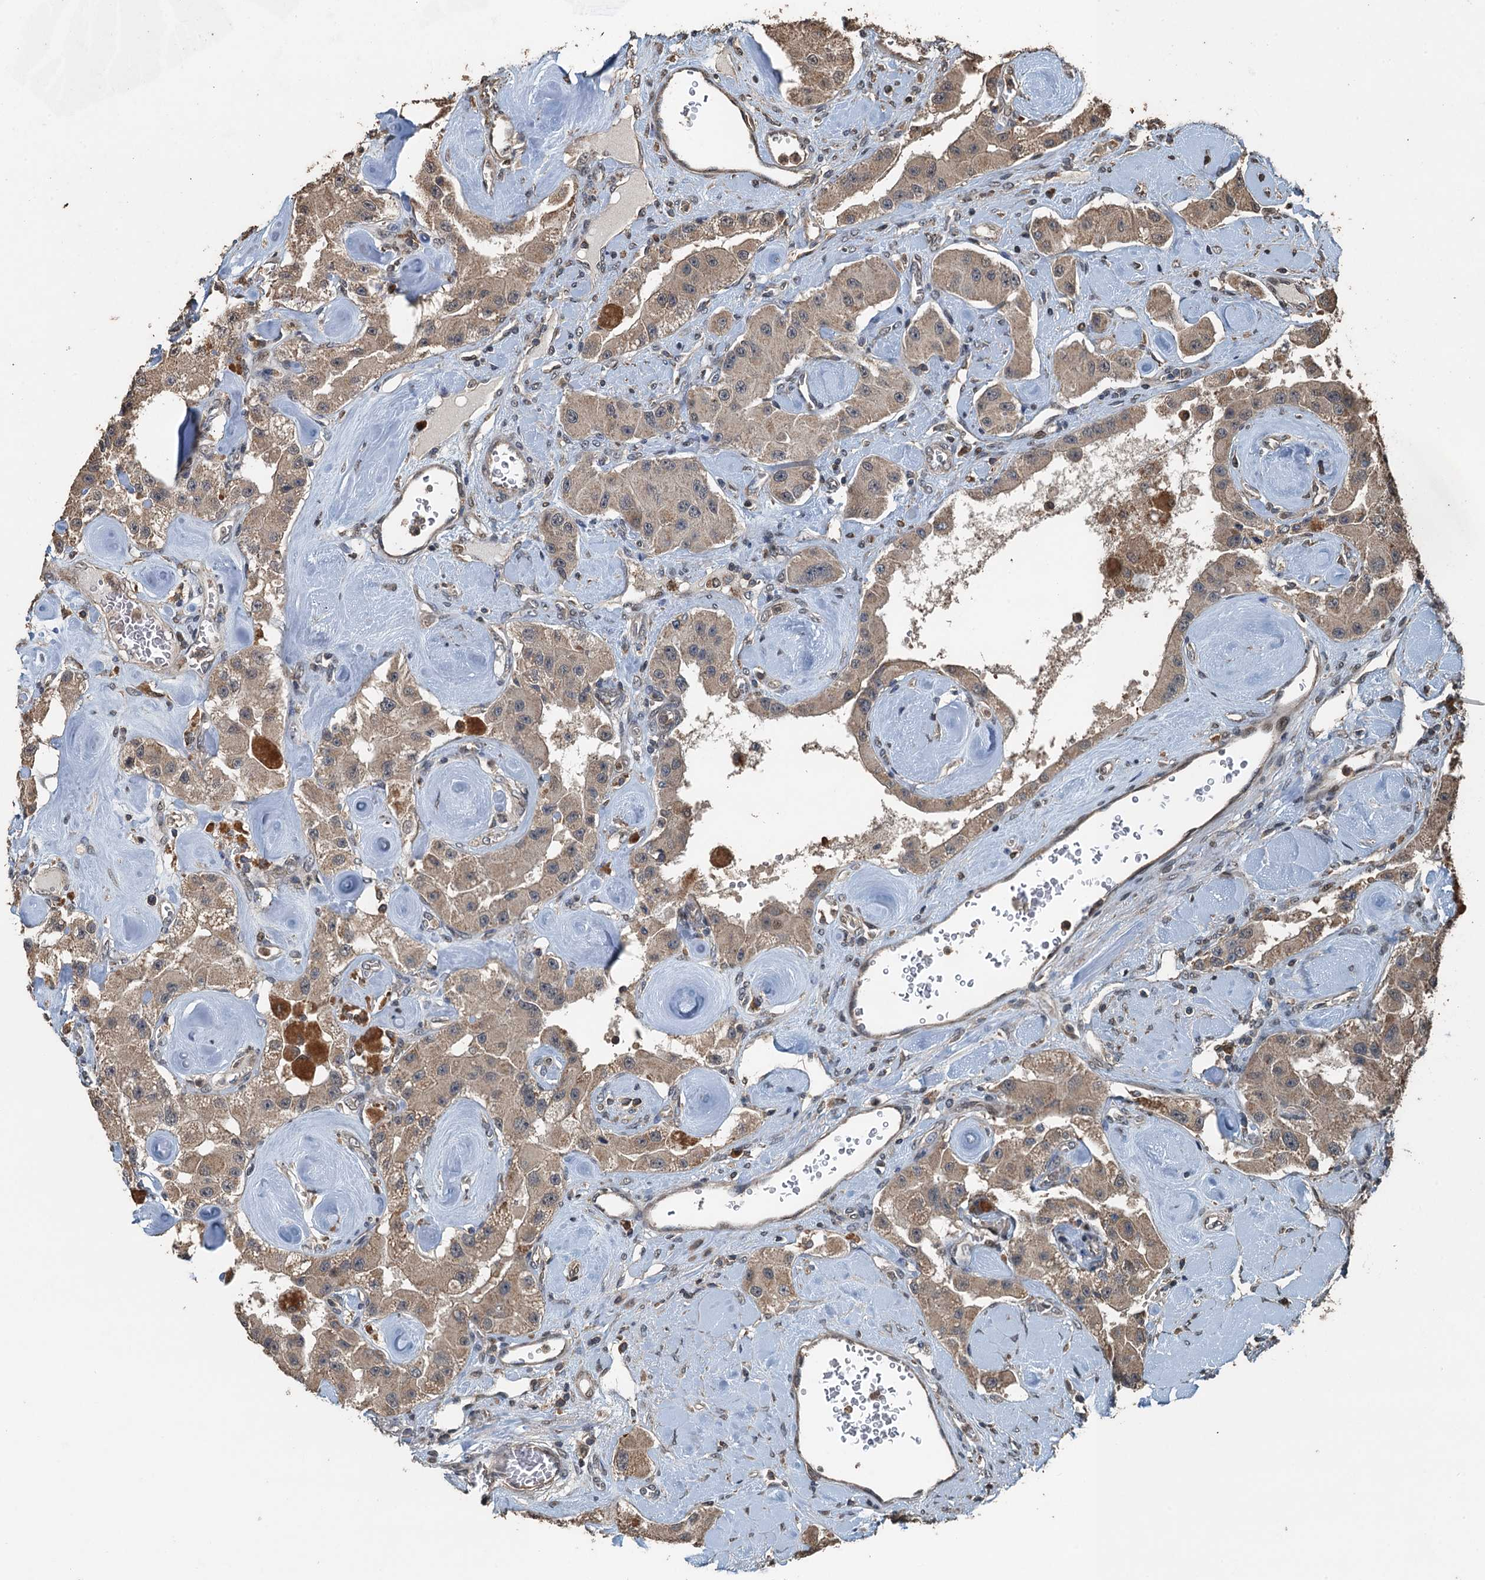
{"staining": {"intensity": "weak", "quantity": ">75%", "location": "cytoplasmic/membranous"}, "tissue": "carcinoid", "cell_type": "Tumor cells", "image_type": "cancer", "snomed": [{"axis": "morphology", "description": "Carcinoid, malignant, NOS"}, {"axis": "topography", "description": "Pancreas"}], "caption": "Protein staining of carcinoid (malignant) tissue displays weak cytoplasmic/membranous positivity in approximately >75% of tumor cells.", "gene": "PIGN", "patient": {"sex": "male", "age": 41}}